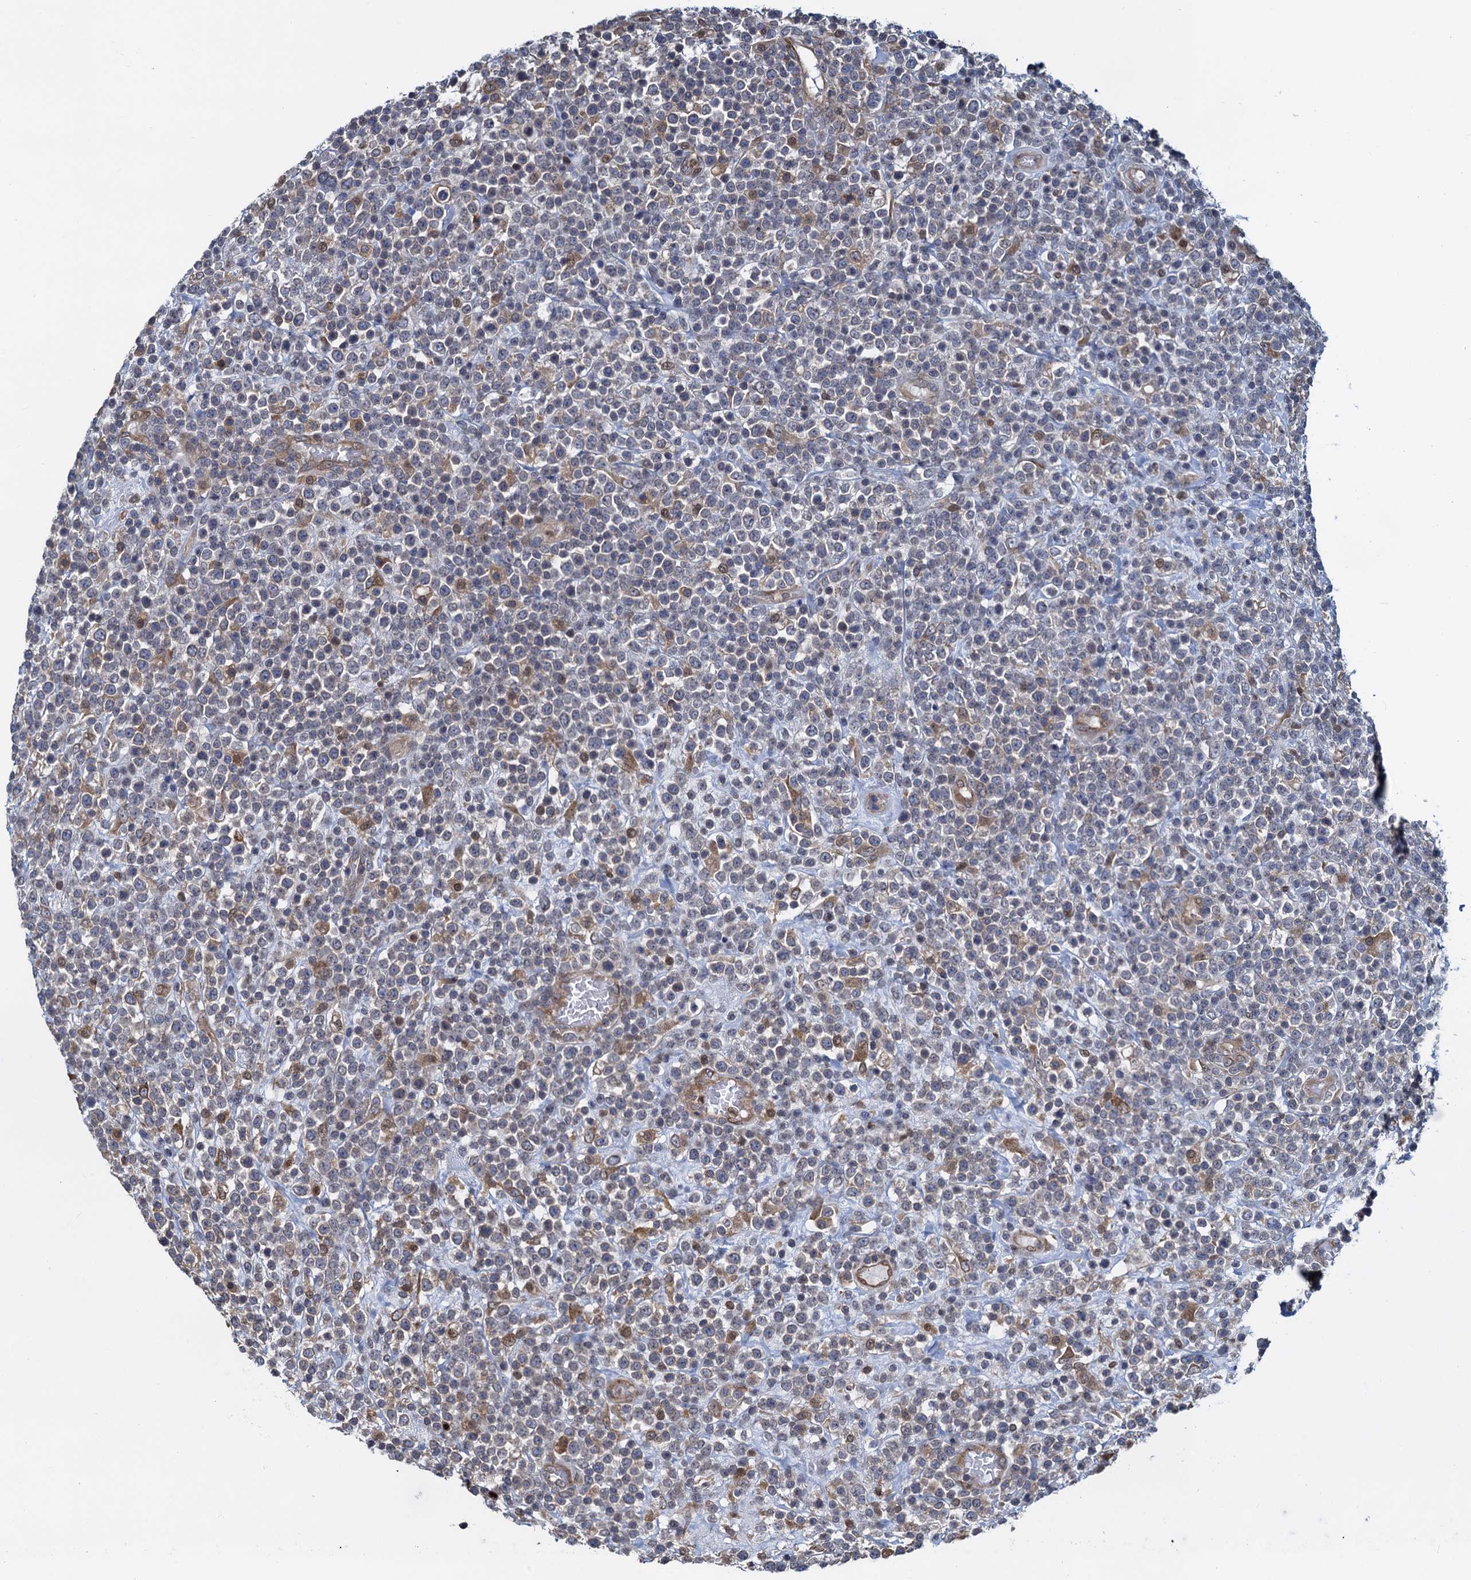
{"staining": {"intensity": "negative", "quantity": "none", "location": "none"}, "tissue": "lymphoma", "cell_type": "Tumor cells", "image_type": "cancer", "snomed": [{"axis": "morphology", "description": "Malignant lymphoma, non-Hodgkin's type, High grade"}, {"axis": "topography", "description": "Colon"}], "caption": "Human high-grade malignant lymphoma, non-Hodgkin's type stained for a protein using immunohistochemistry exhibits no expression in tumor cells.", "gene": "RNF125", "patient": {"sex": "female", "age": 53}}